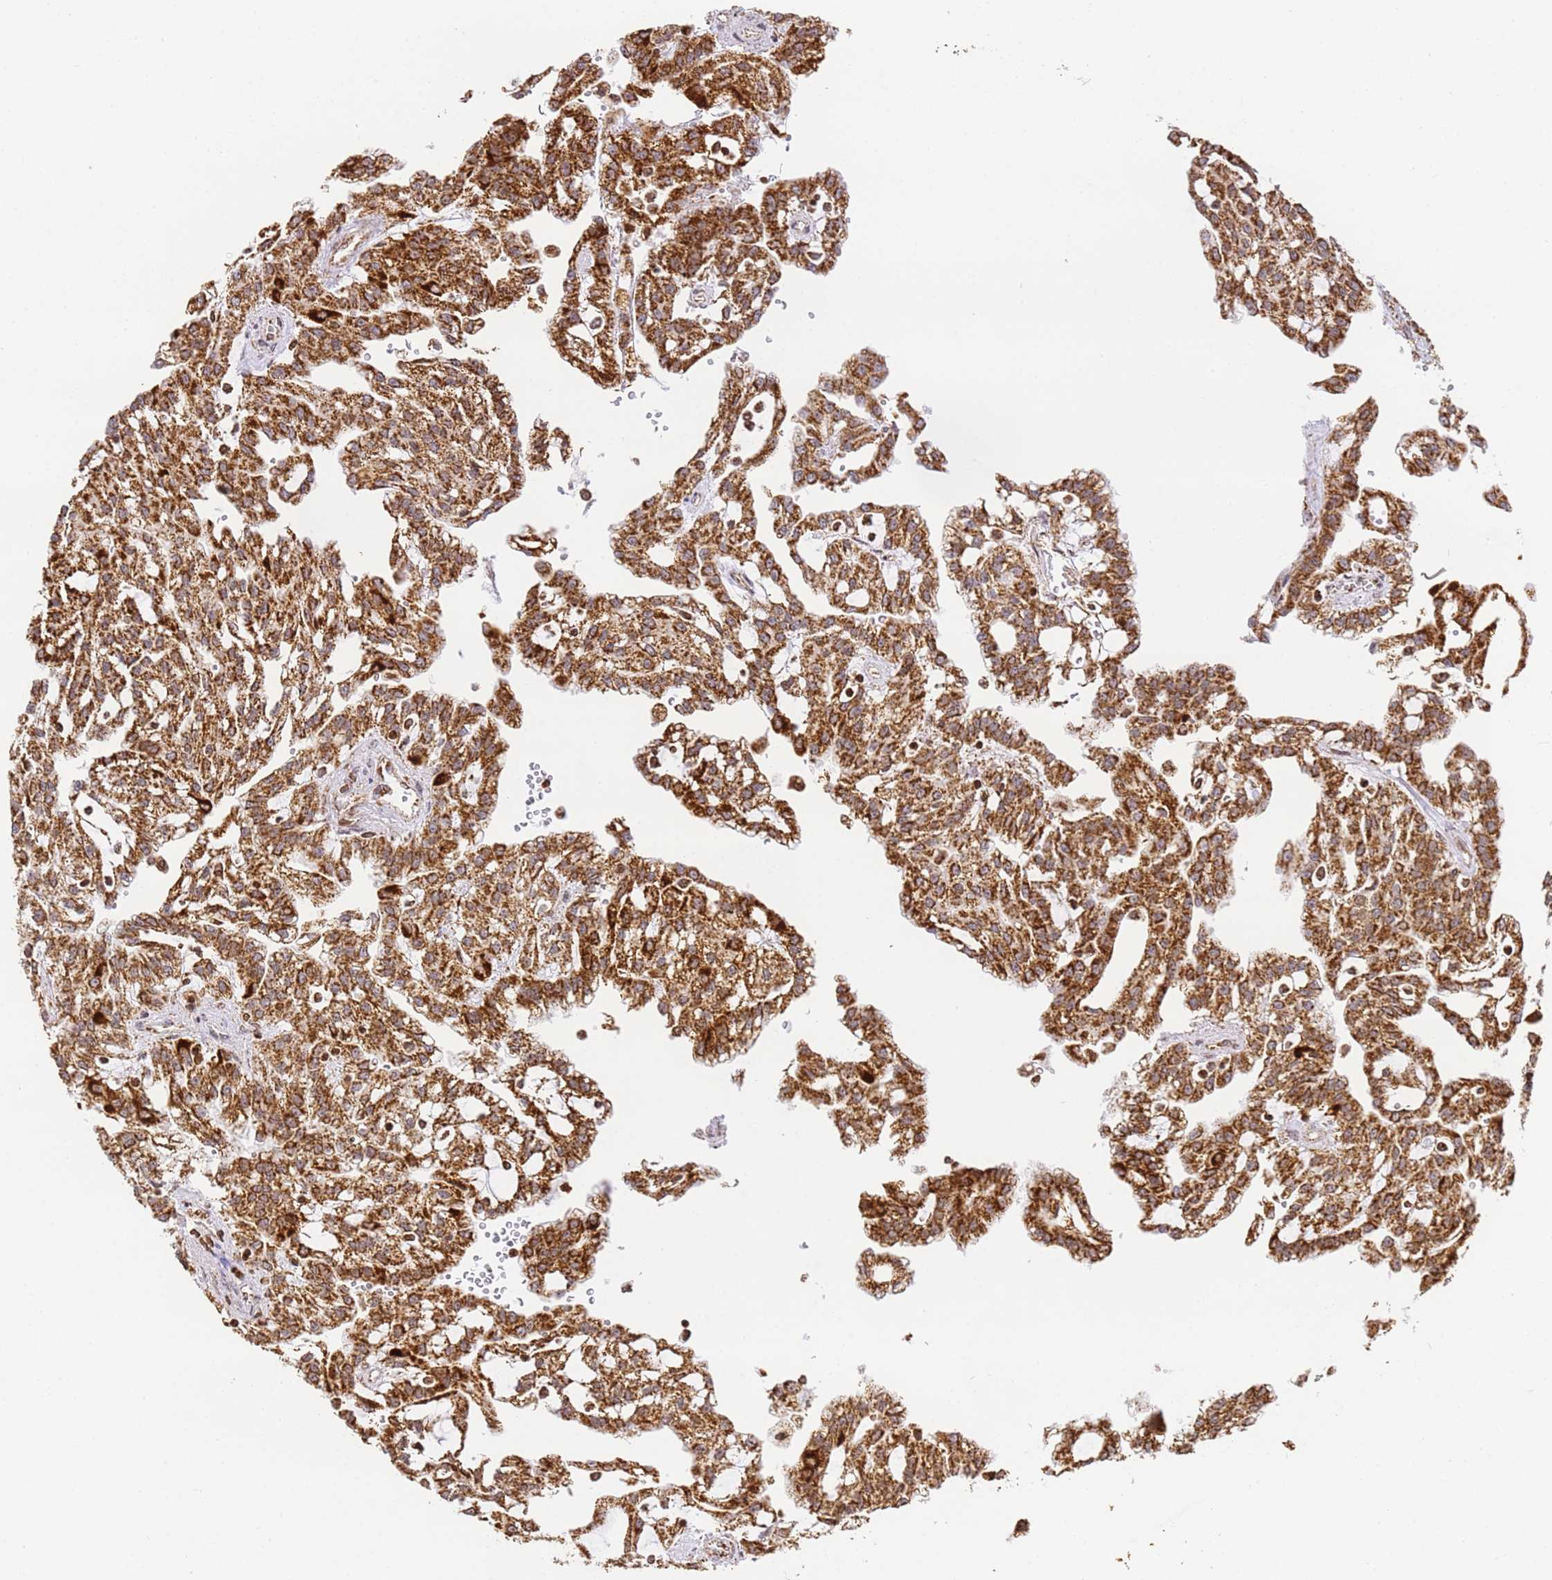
{"staining": {"intensity": "strong", "quantity": ">75%", "location": "cytoplasmic/membranous"}, "tissue": "renal cancer", "cell_type": "Tumor cells", "image_type": "cancer", "snomed": [{"axis": "morphology", "description": "Adenocarcinoma, NOS"}, {"axis": "topography", "description": "Kidney"}], "caption": "A photomicrograph of human renal adenocarcinoma stained for a protein displays strong cytoplasmic/membranous brown staining in tumor cells.", "gene": "HSPE1", "patient": {"sex": "male", "age": 63}}